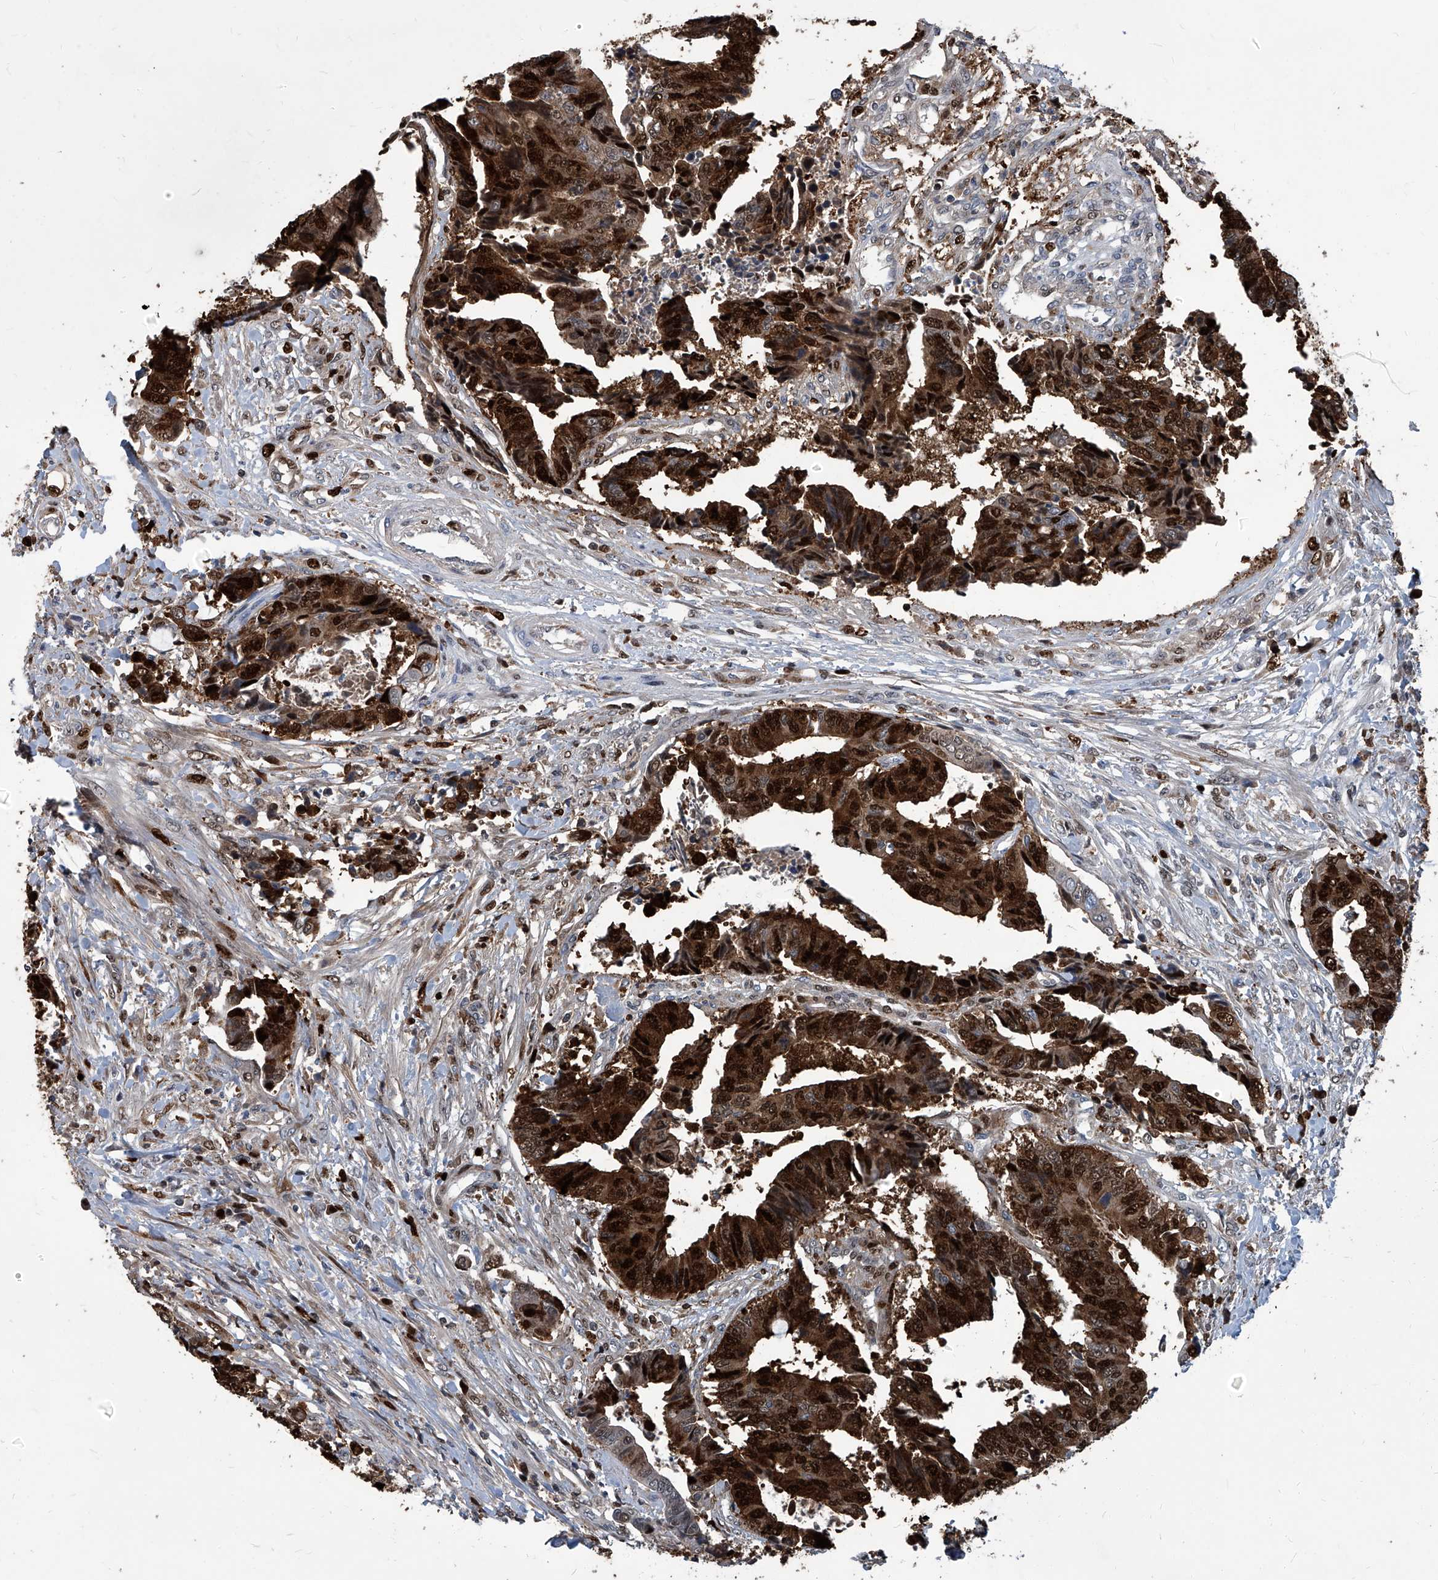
{"staining": {"intensity": "strong", "quantity": ">75%", "location": "cytoplasmic/membranous,nuclear"}, "tissue": "colorectal cancer", "cell_type": "Tumor cells", "image_type": "cancer", "snomed": [{"axis": "morphology", "description": "Adenocarcinoma, NOS"}, {"axis": "topography", "description": "Rectum"}], "caption": "Protein positivity by immunohistochemistry (IHC) shows strong cytoplasmic/membranous and nuclear staining in approximately >75% of tumor cells in colorectal cancer. Nuclei are stained in blue.", "gene": "PCNA", "patient": {"sex": "male", "age": 84}}